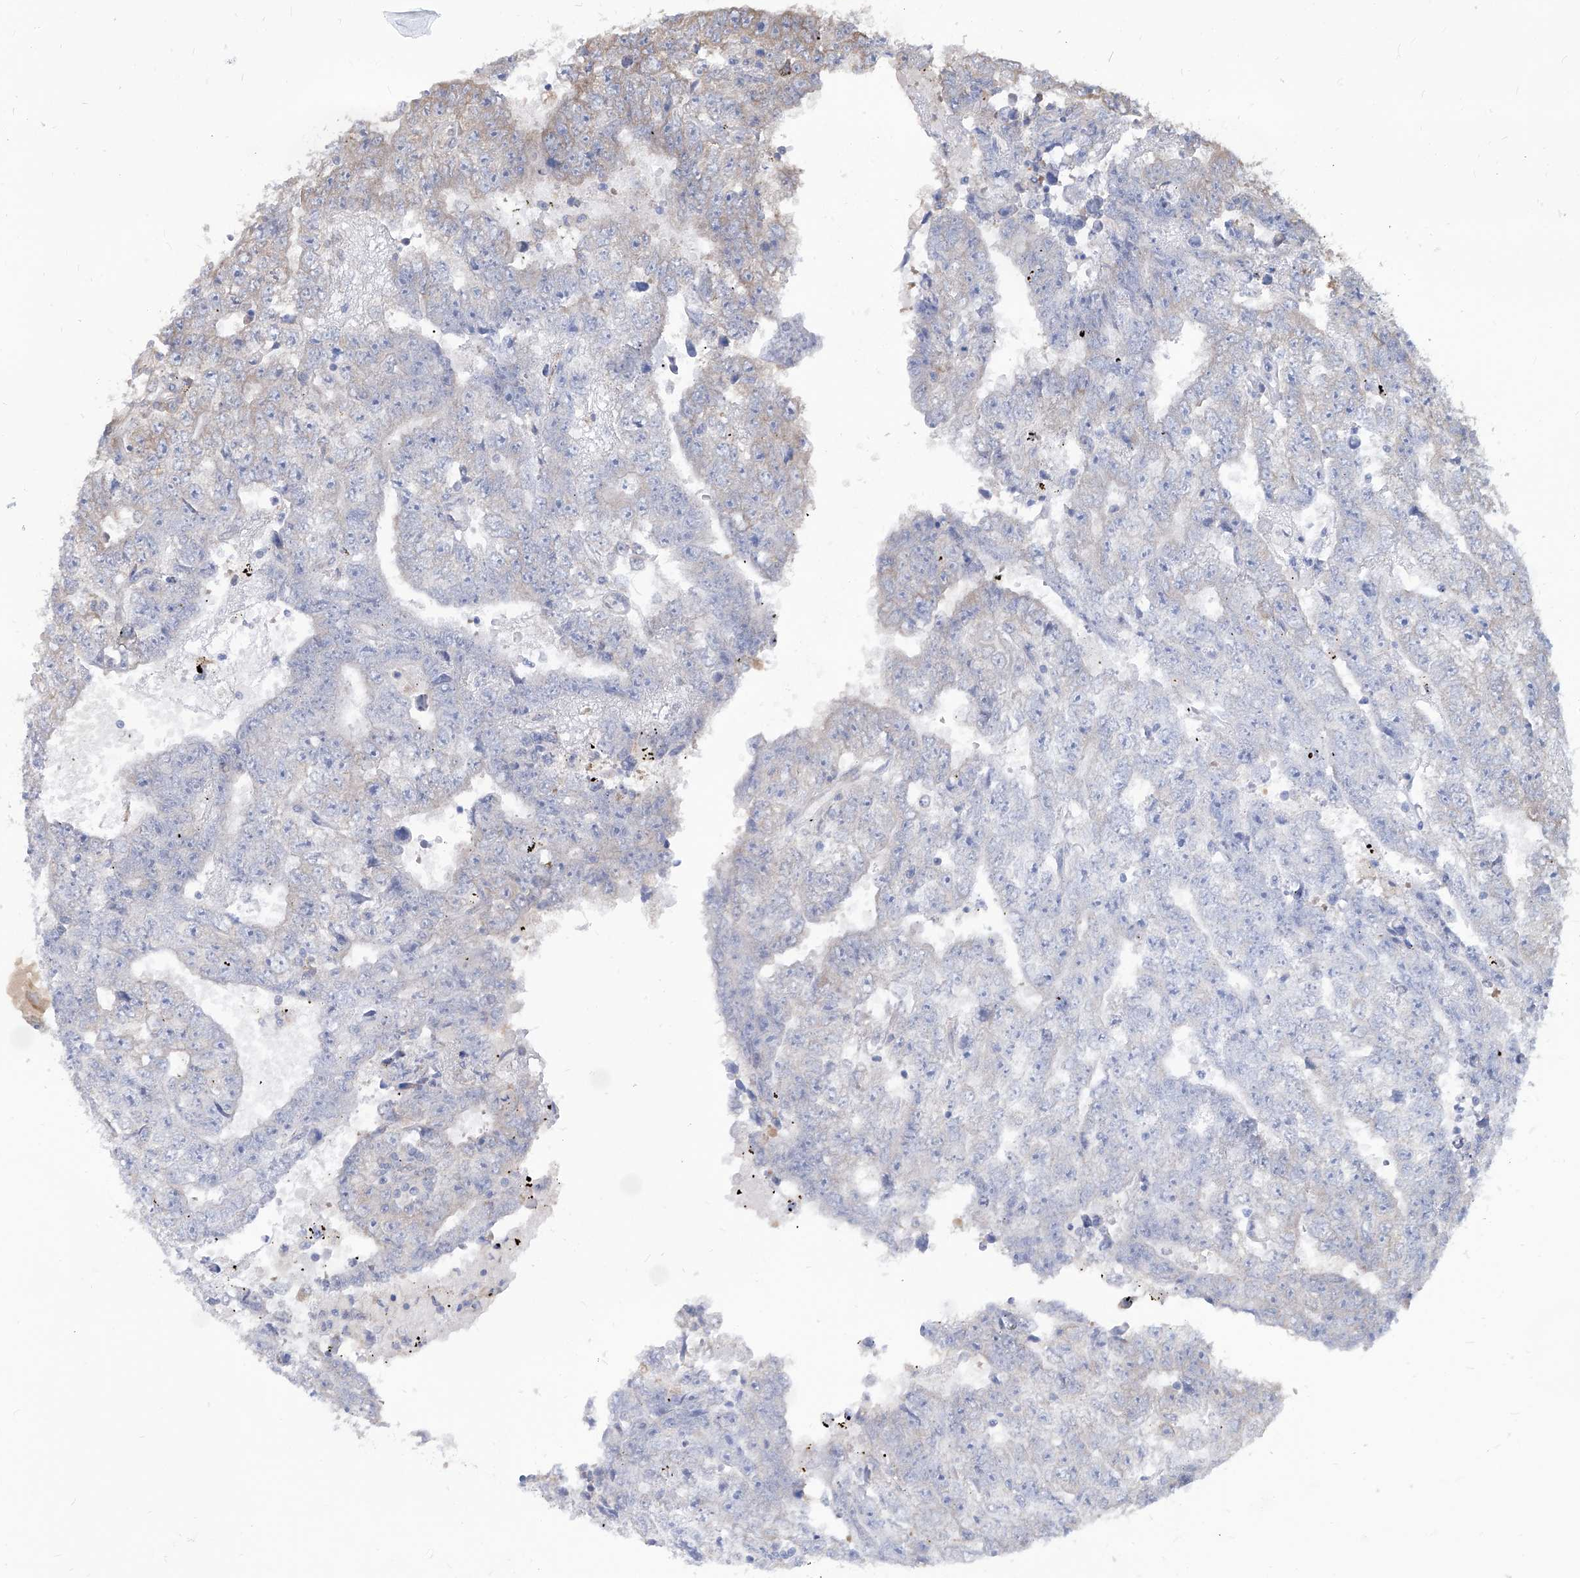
{"staining": {"intensity": "negative", "quantity": "none", "location": "none"}, "tissue": "testis cancer", "cell_type": "Tumor cells", "image_type": "cancer", "snomed": [{"axis": "morphology", "description": "Carcinoma, Embryonal, NOS"}, {"axis": "topography", "description": "Testis"}], "caption": "The image shows no significant positivity in tumor cells of testis cancer (embryonal carcinoma).", "gene": "FAM83B", "patient": {"sex": "male", "age": 25}}